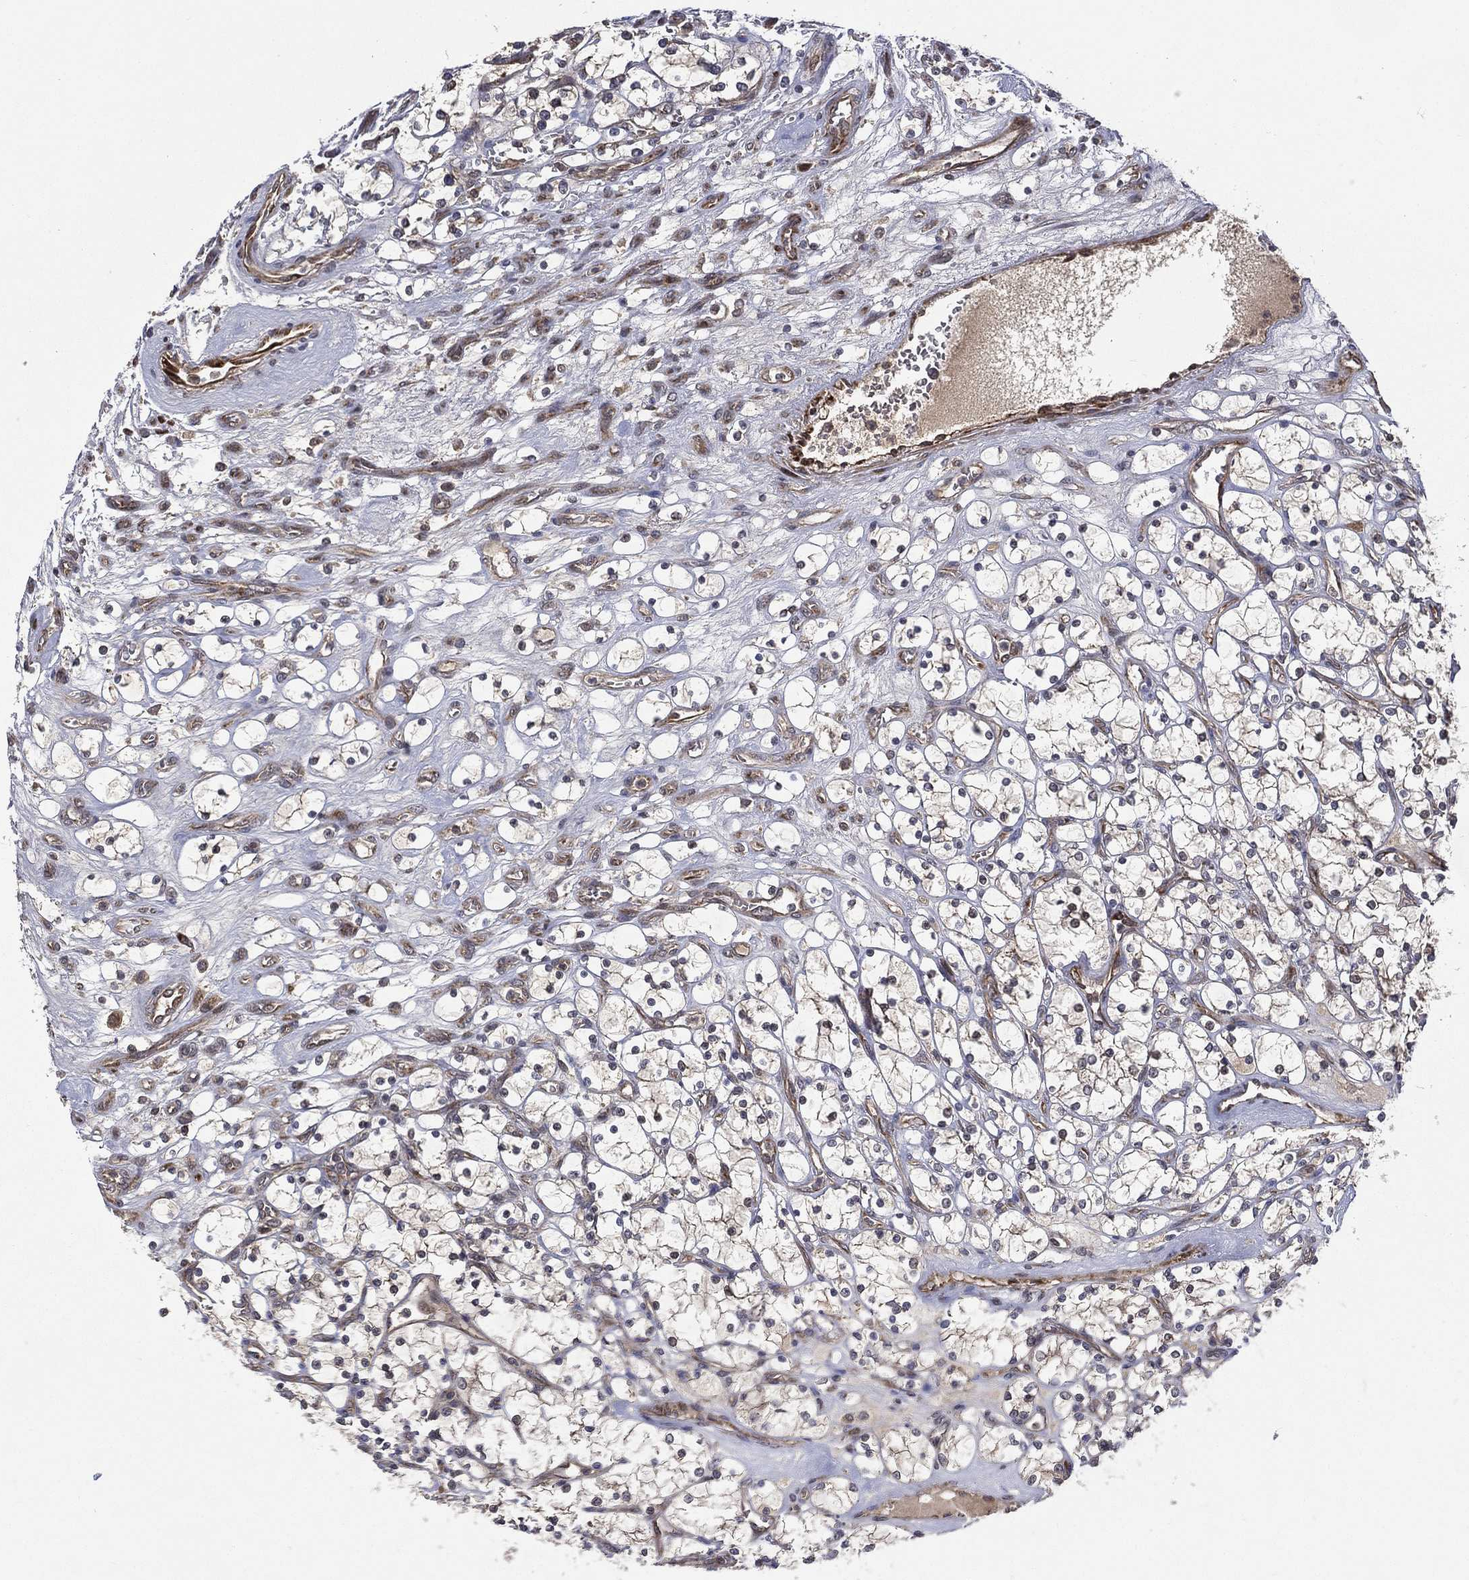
{"staining": {"intensity": "moderate", "quantity": "25%-75%", "location": "cytoplasmic/membranous"}, "tissue": "renal cancer", "cell_type": "Tumor cells", "image_type": "cancer", "snomed": [{"axis": "morphology", "description": "Adenocarcinoma, NOS"}, {"axis": "topography", "description": "Kidney"}], "caption": "Immunohistochemical staining of human adenocarcinoma (renal) exhibits medium levels of moderate cytoplasmic/membranous staining in about 25%-75% of tumor cells. (Brightfield microscopy of DAB IHC at high magnification).", "gene": "RAB11FIP4", "patient": {"sex": "female", "age": 69}}